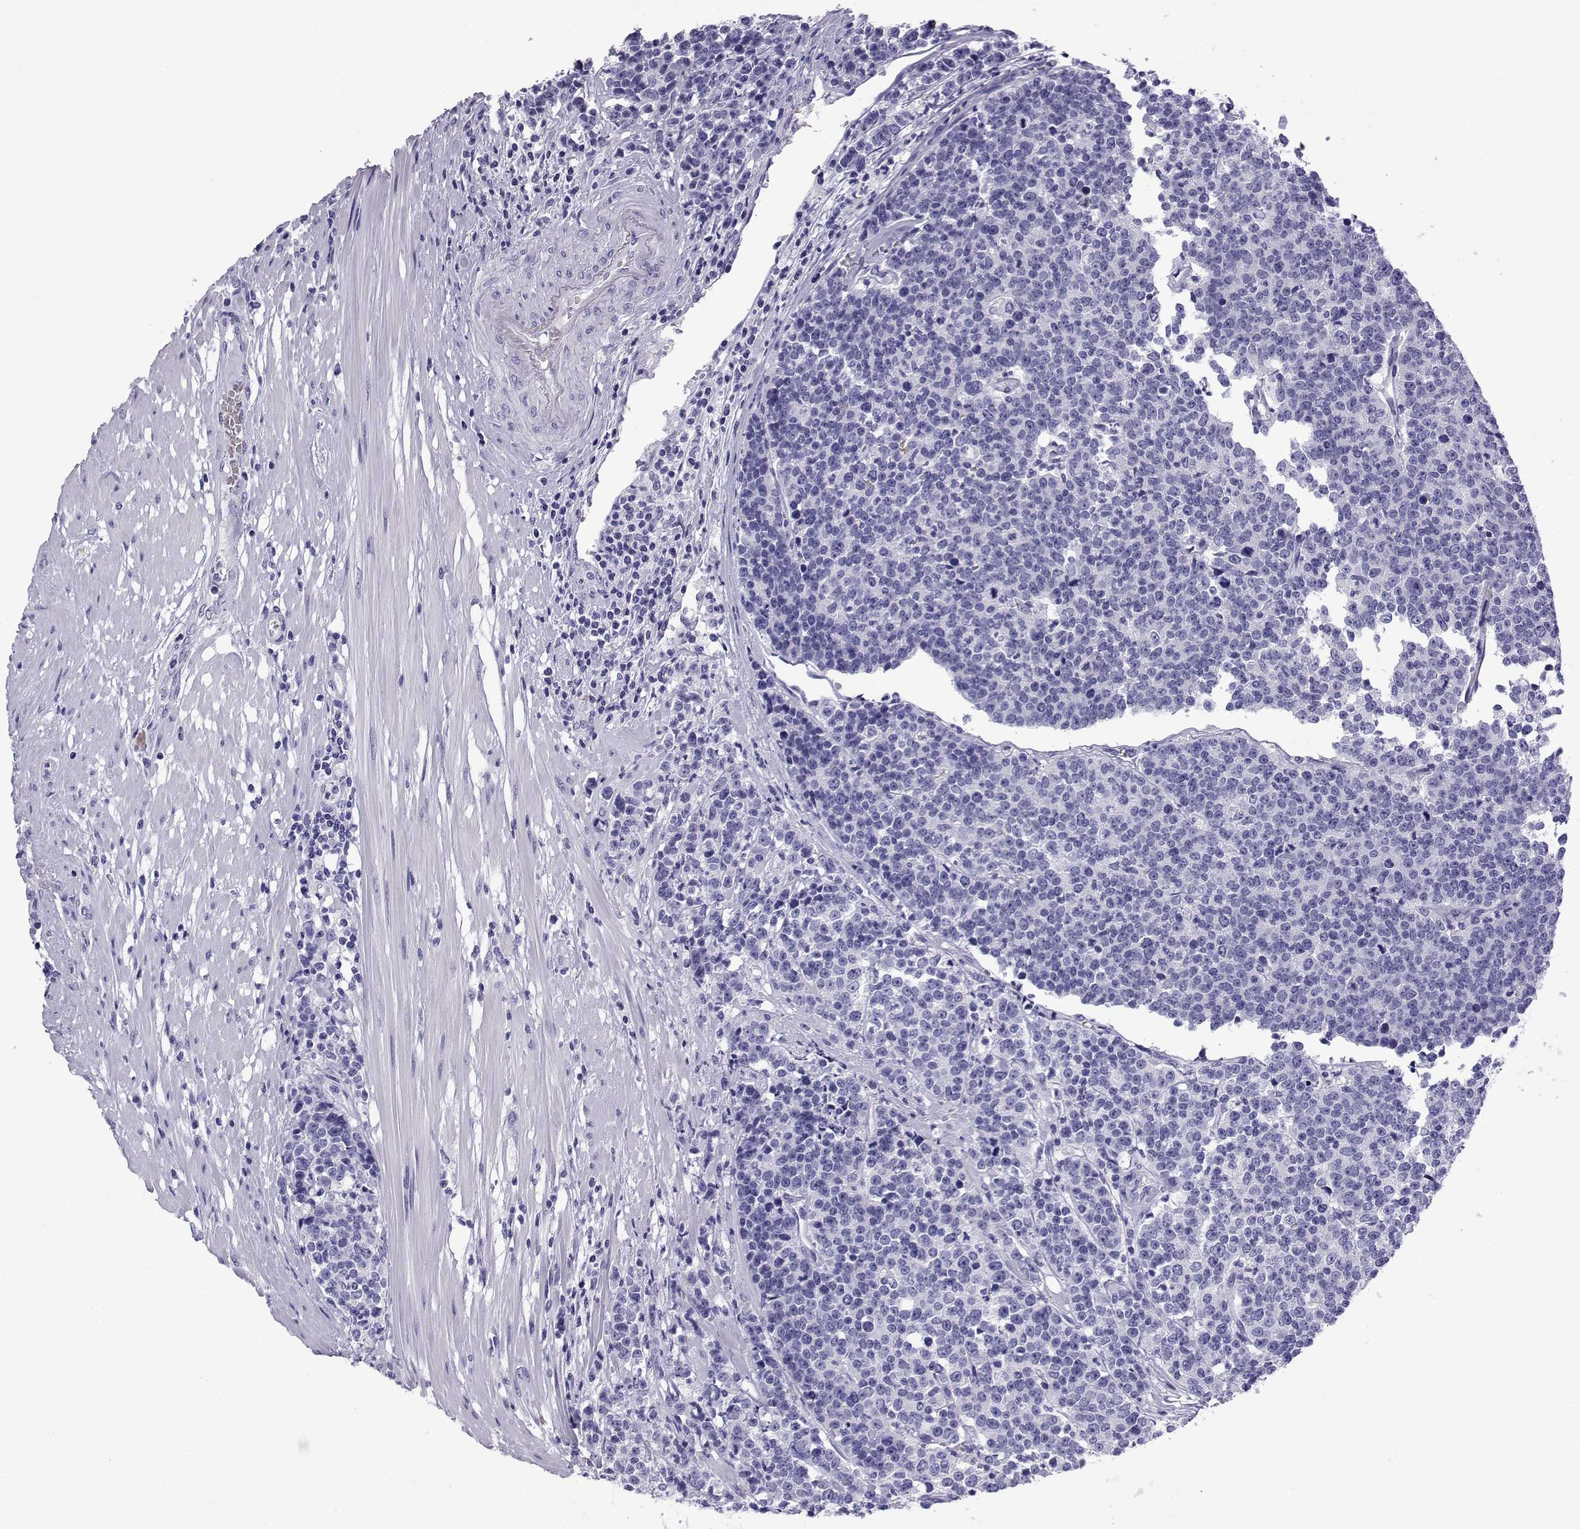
{"staining": {"intensity": "negative", "quantity": "none", "location": "none"}, "tissue": "prostate cancer", "cell_type": "Tumor cells", "image_type": "cancer", "snomed": [{"axis": "morphology", "description": "Adenocarcinoma, NOS"}, {"axis": "topography", "description": "Prostate"}], "caption": "IHC of prostate adenocarcinoma demonstrates no expression in tumor cells.", "gene": "TRIM46", "patient": {"sex": "male", "age": 67}}